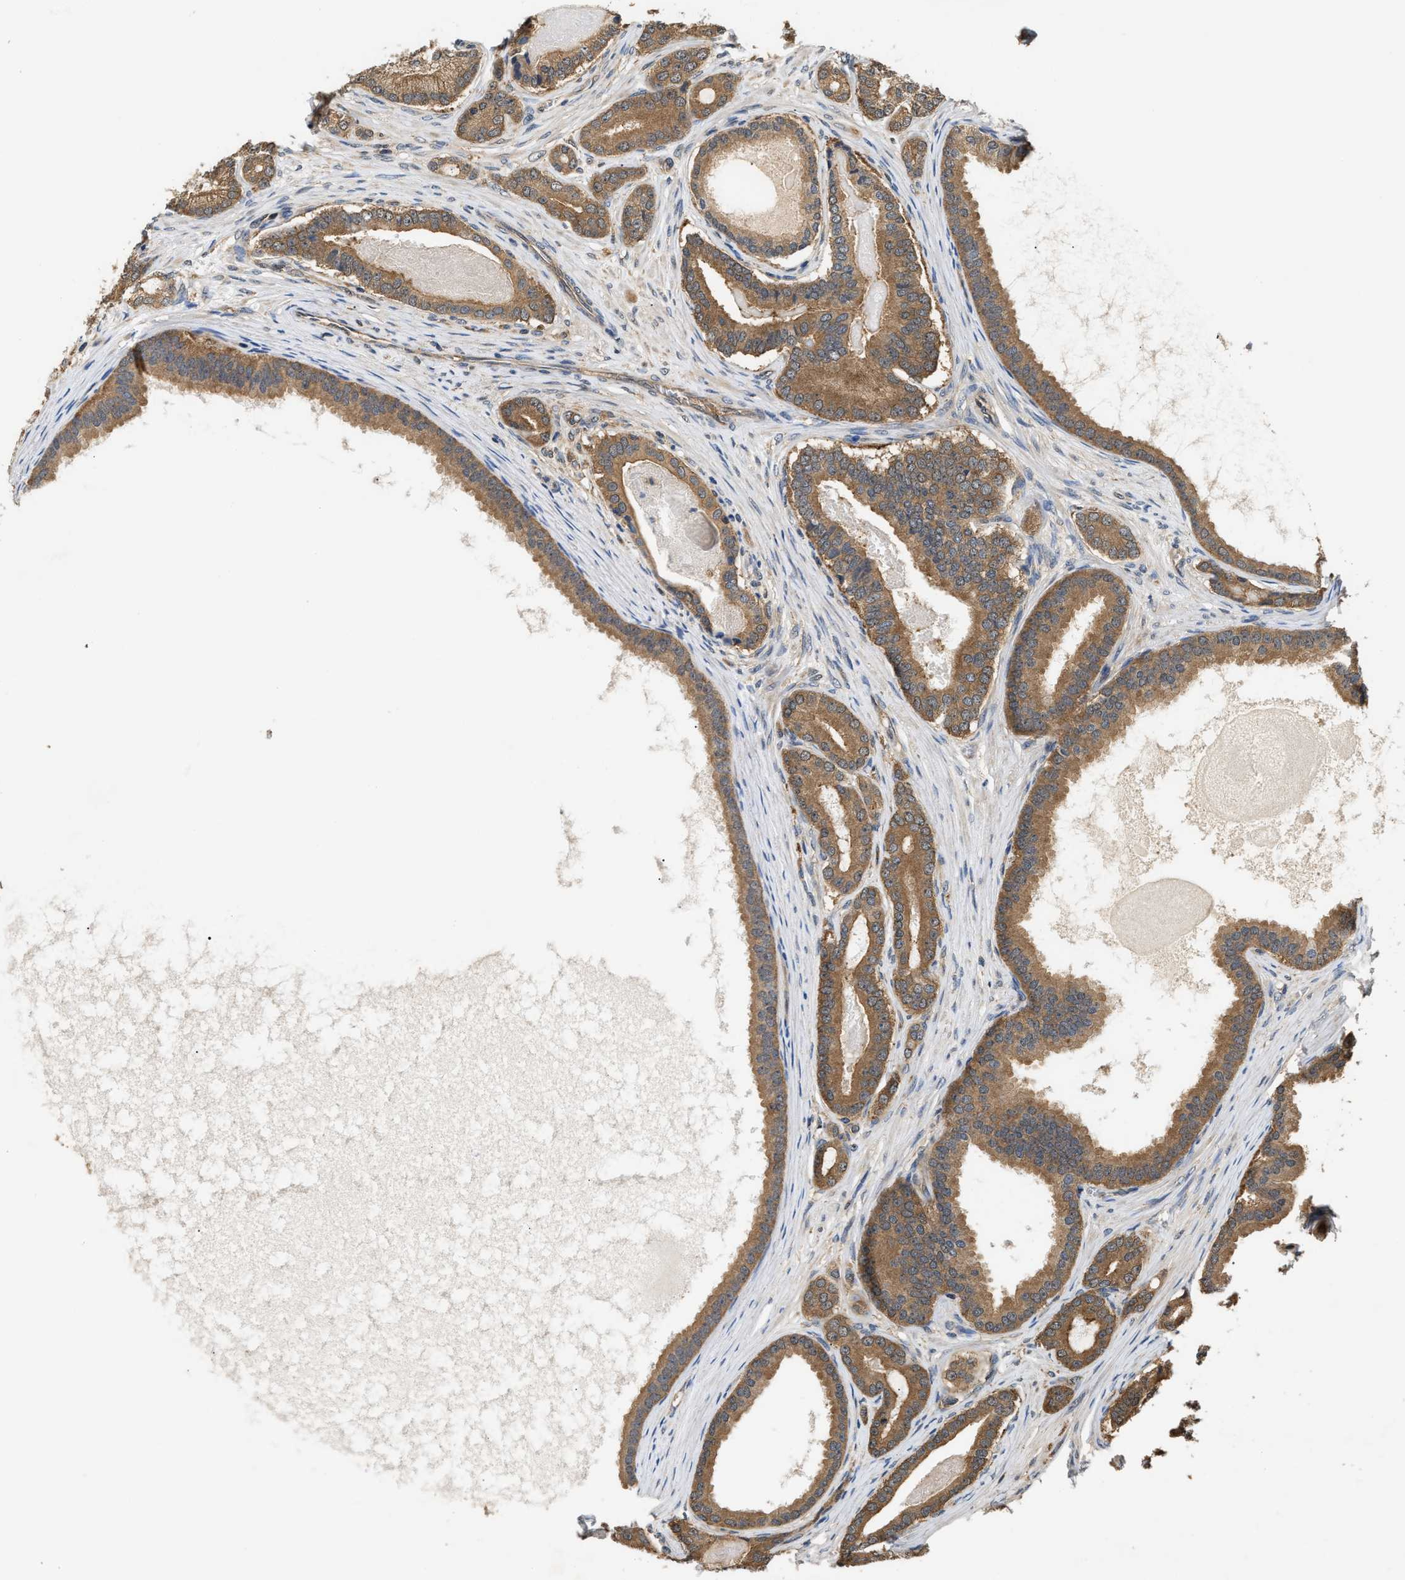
{"staining": {"intensity": "moderate", "quantity": ">75%", "location": "cytoplasmic/membranous"}, "tissue": "prostate cancer", "cell_type": "Tumor cells", "image_type": "cancer", "snomed": [{"axis": "morphology", "description": "Adenocarcinoma, High grade"}, {"axis": "topography", "description": "Prostate"}], "caption": "There is medium levels of moderate cytoplasmic/membranous positivity in tumor cells of prostate cancer (adenocarcinoma (high-grade)), as demonstrated by immunohistochemical staining (brown color).", "gene": "DNAJC2", "patient": {"sex": "male", "age": 60}}